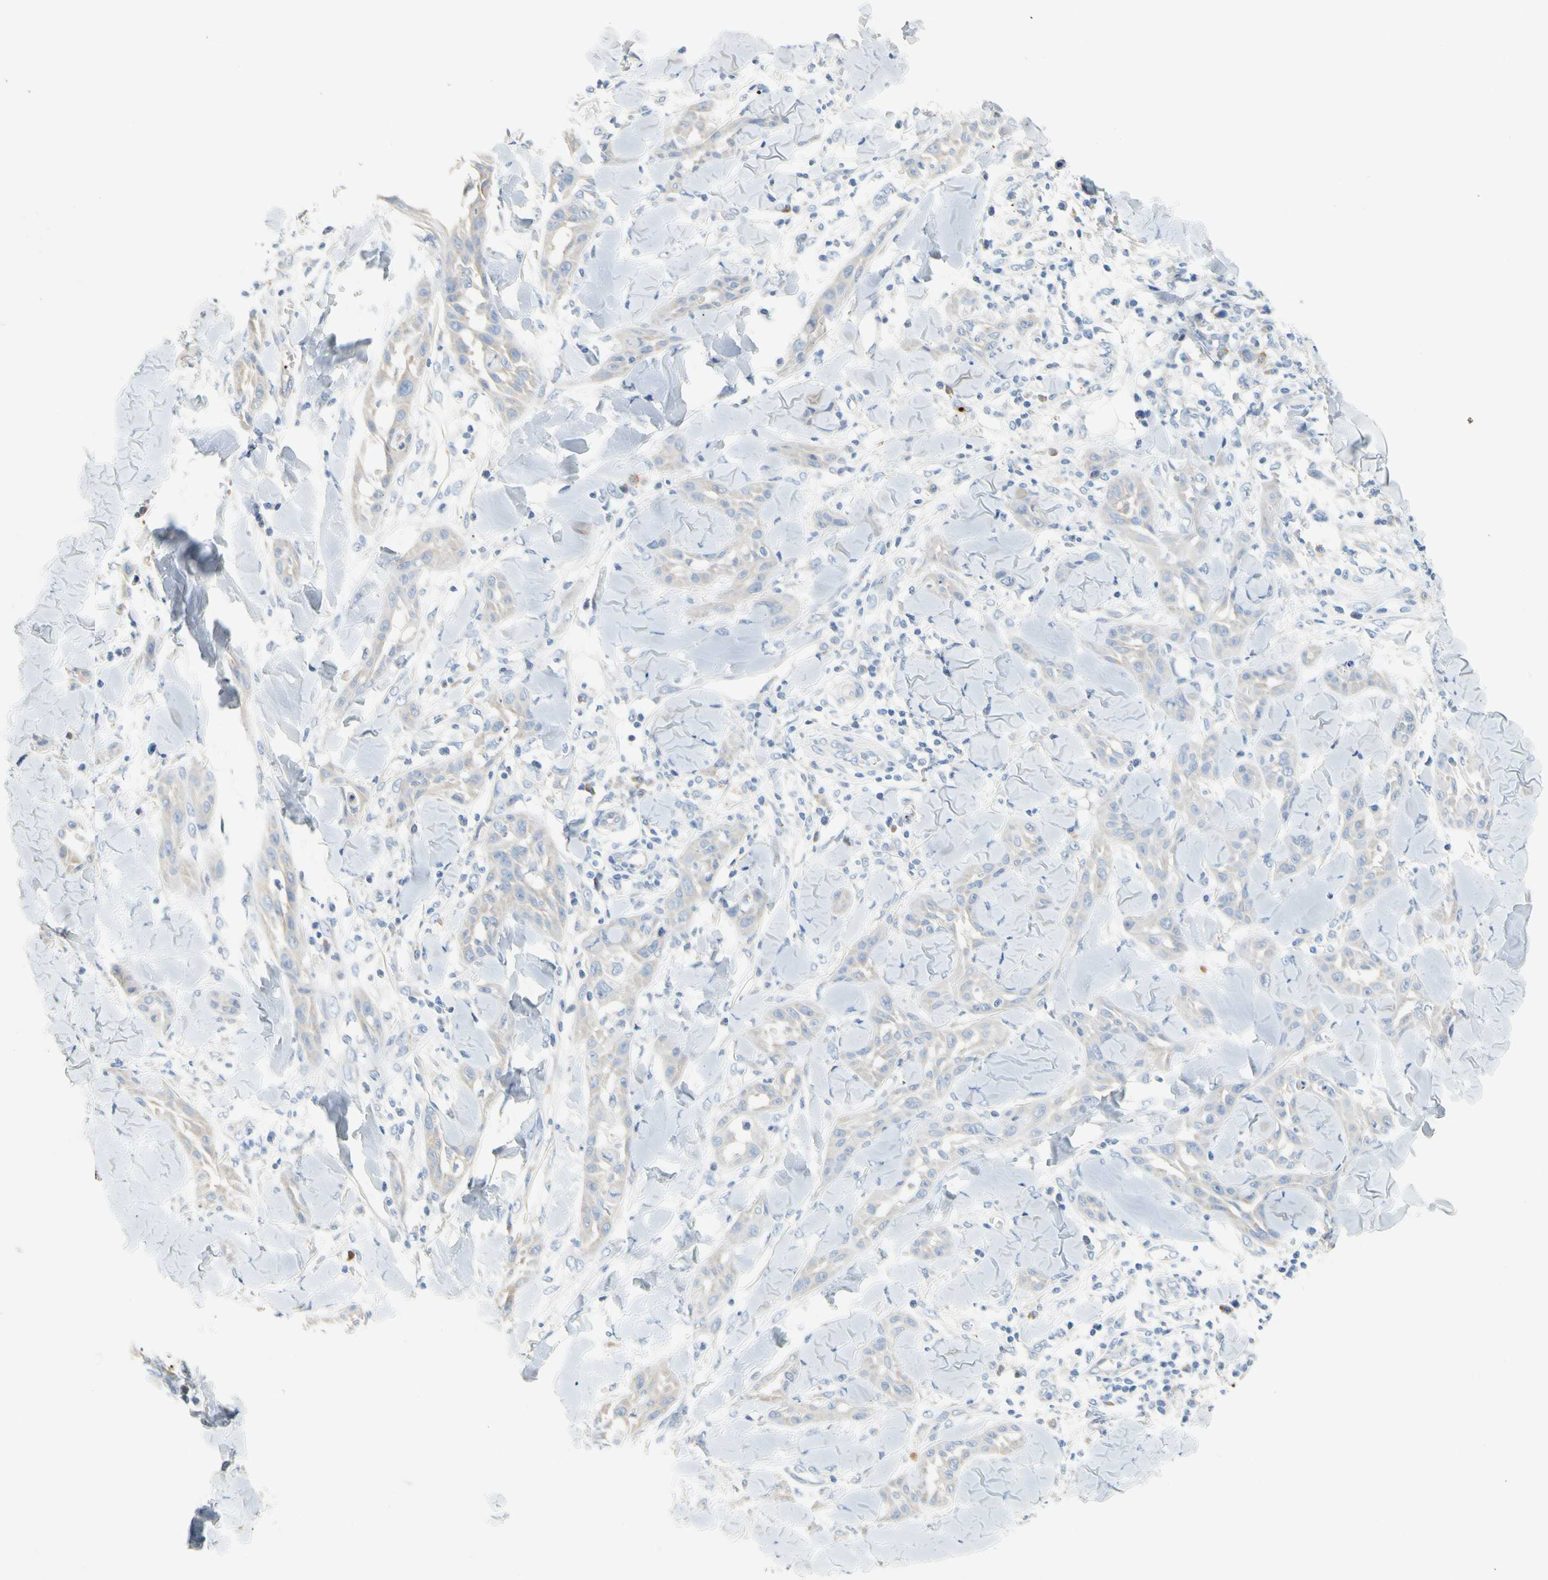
{"staining": {"intensity": "weak", "quantity": "<25%", "location": "cytoplasmic/membranous"}, "tissue": "skin cancer", "cell_type": "Tumor cells", "image_type": "cancer", "snomed": [{"axis": "morphology", "description": "Squamous cell carcinoma, NOS"}, {"axis": "topography", "description": "Skin"}], "caption": "Tumor cells show no significant positivity in skin cancer.", "gene": "PPBP", "patient": {"sex": "male", "age": 24}}